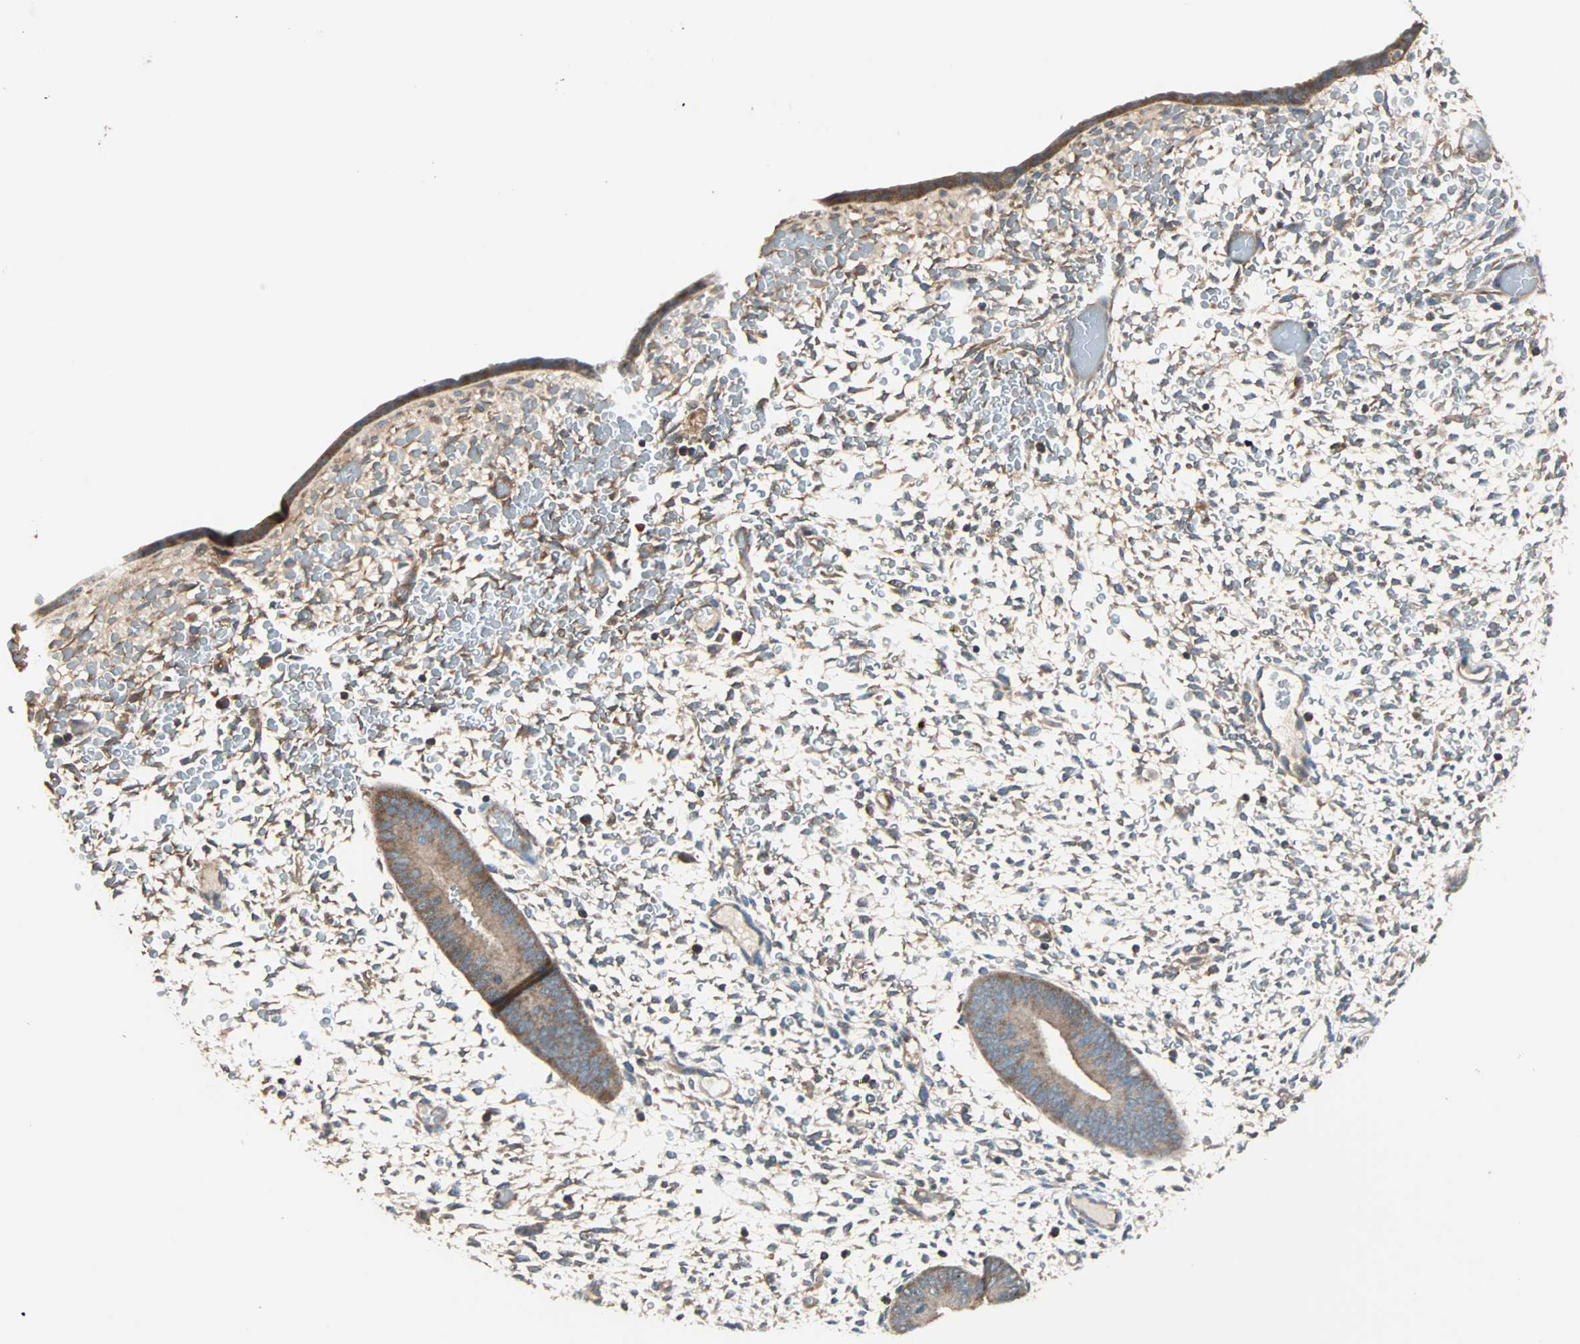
{"staining": {"intensity": "weak", "quantity": "<25%", "location": "cytoplasmic/membranous"}, "tissue": "endometrium", "cell_type": "Cells in endometrial stroma", "image_type": "normal", "snomed": [{"axis": "morphology", "description": "Normal tissue, NOS"}, {"axis": "topography", "description": "Endometrium"}], "caption": "Protein analysis of unremarkable endometrium reveals no significant positivity in cells in endometrial stroma. The staining is performed using DAB (3,3'-diaminobenzidine) brown chromogen with nuclei counter-stained in using hematoxylin.", "gene": "MAP3K21", "patient": {"sex": "female", "age": 42}}